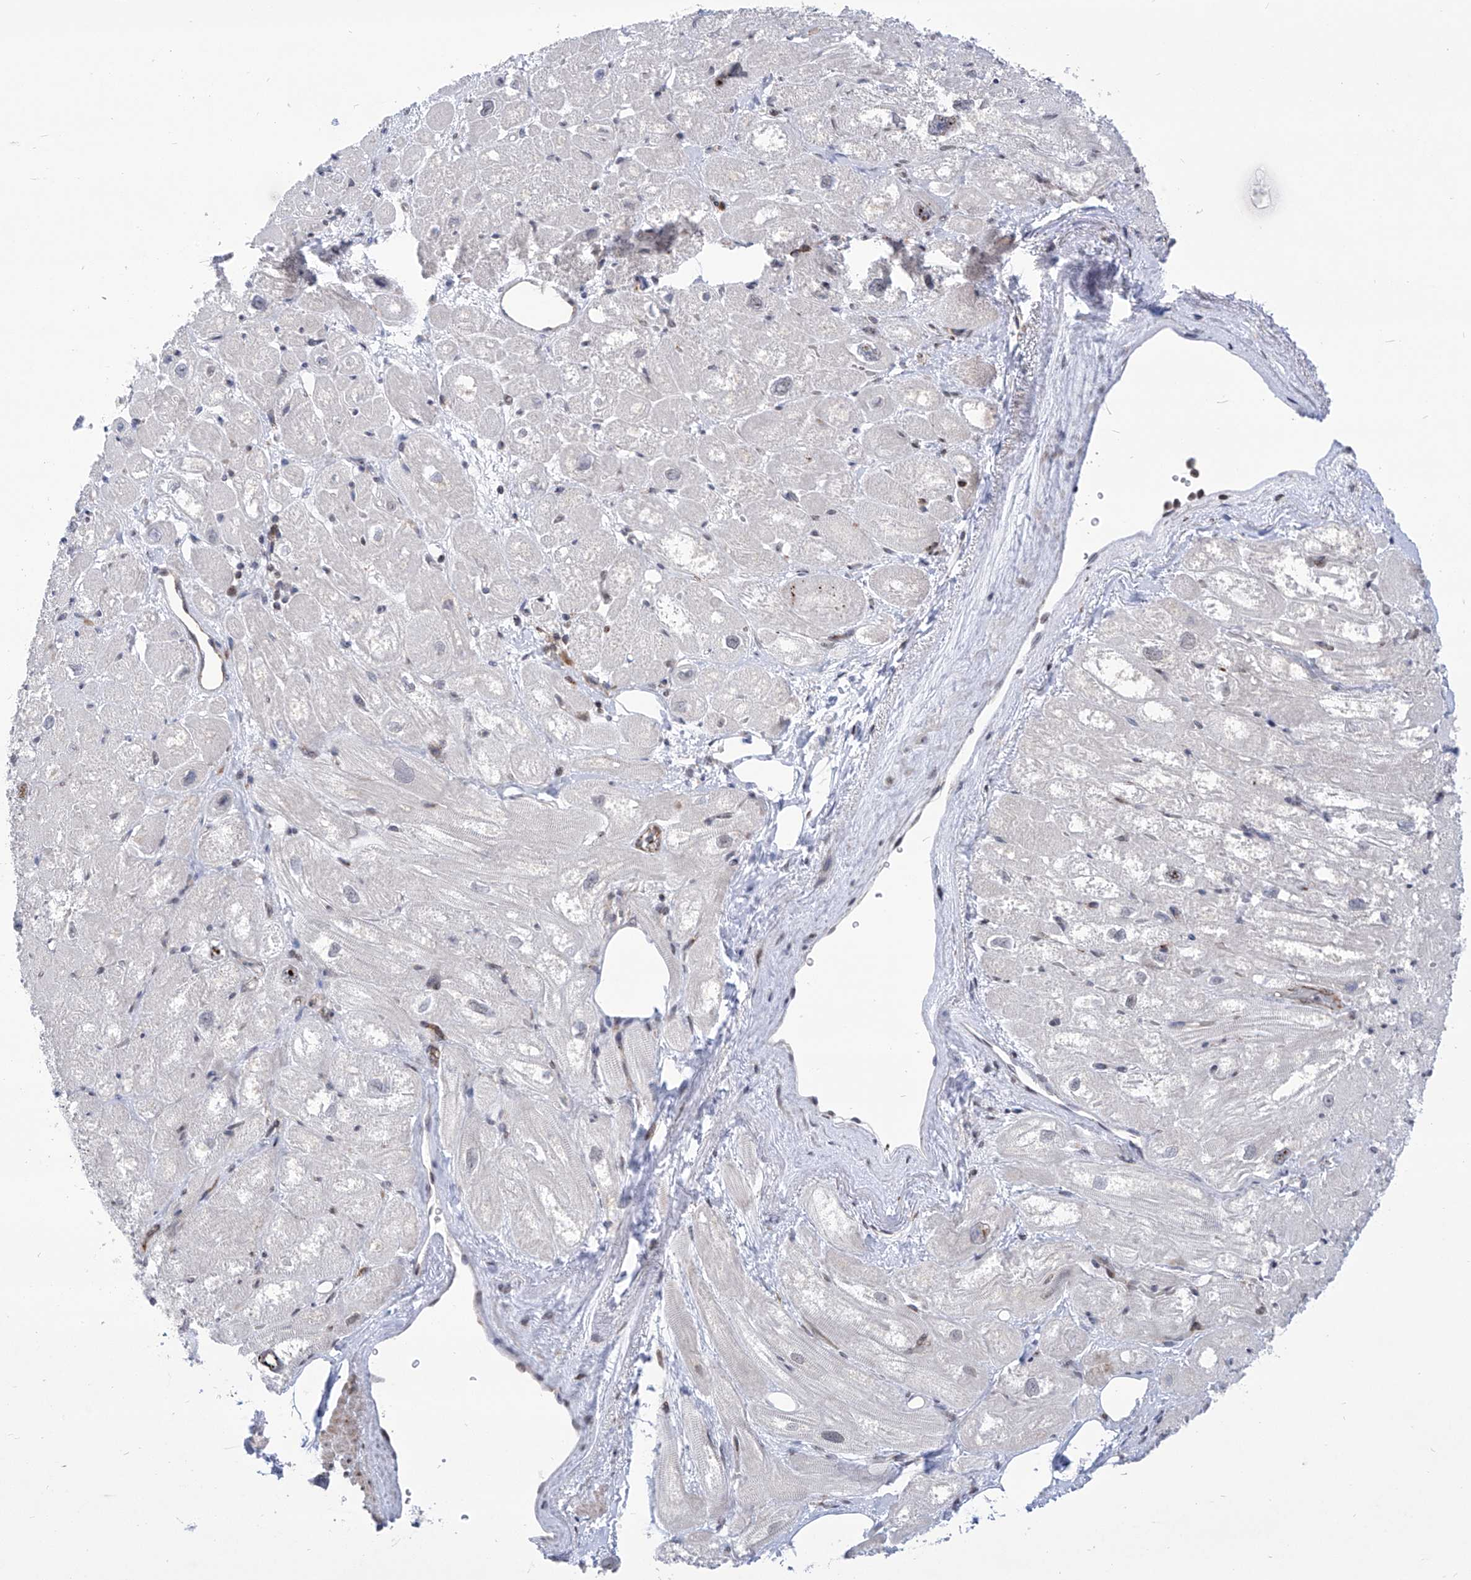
{"staining": {"intensity": "weak", "quantity": "<25%", "location": "nuclear"}, "tissue": "heart muscle", "cell_type": "Cardiomyocytes", "image_type": "normal", "snomed": [{"axis": "morphology", "description": "Normal tissue, NOS"}, {"axis": "topography", "description": "Heart"}], "caption": "Immunohistochemistry image of unremarkable heart muscle: human heart muscle stained with DAB (3,3'-diaminobenzidine) demonstrates no significant protein staining in cardiomyocytes.", "gene": "CEP290", "patient": {"sex": "male", "age": 50}}